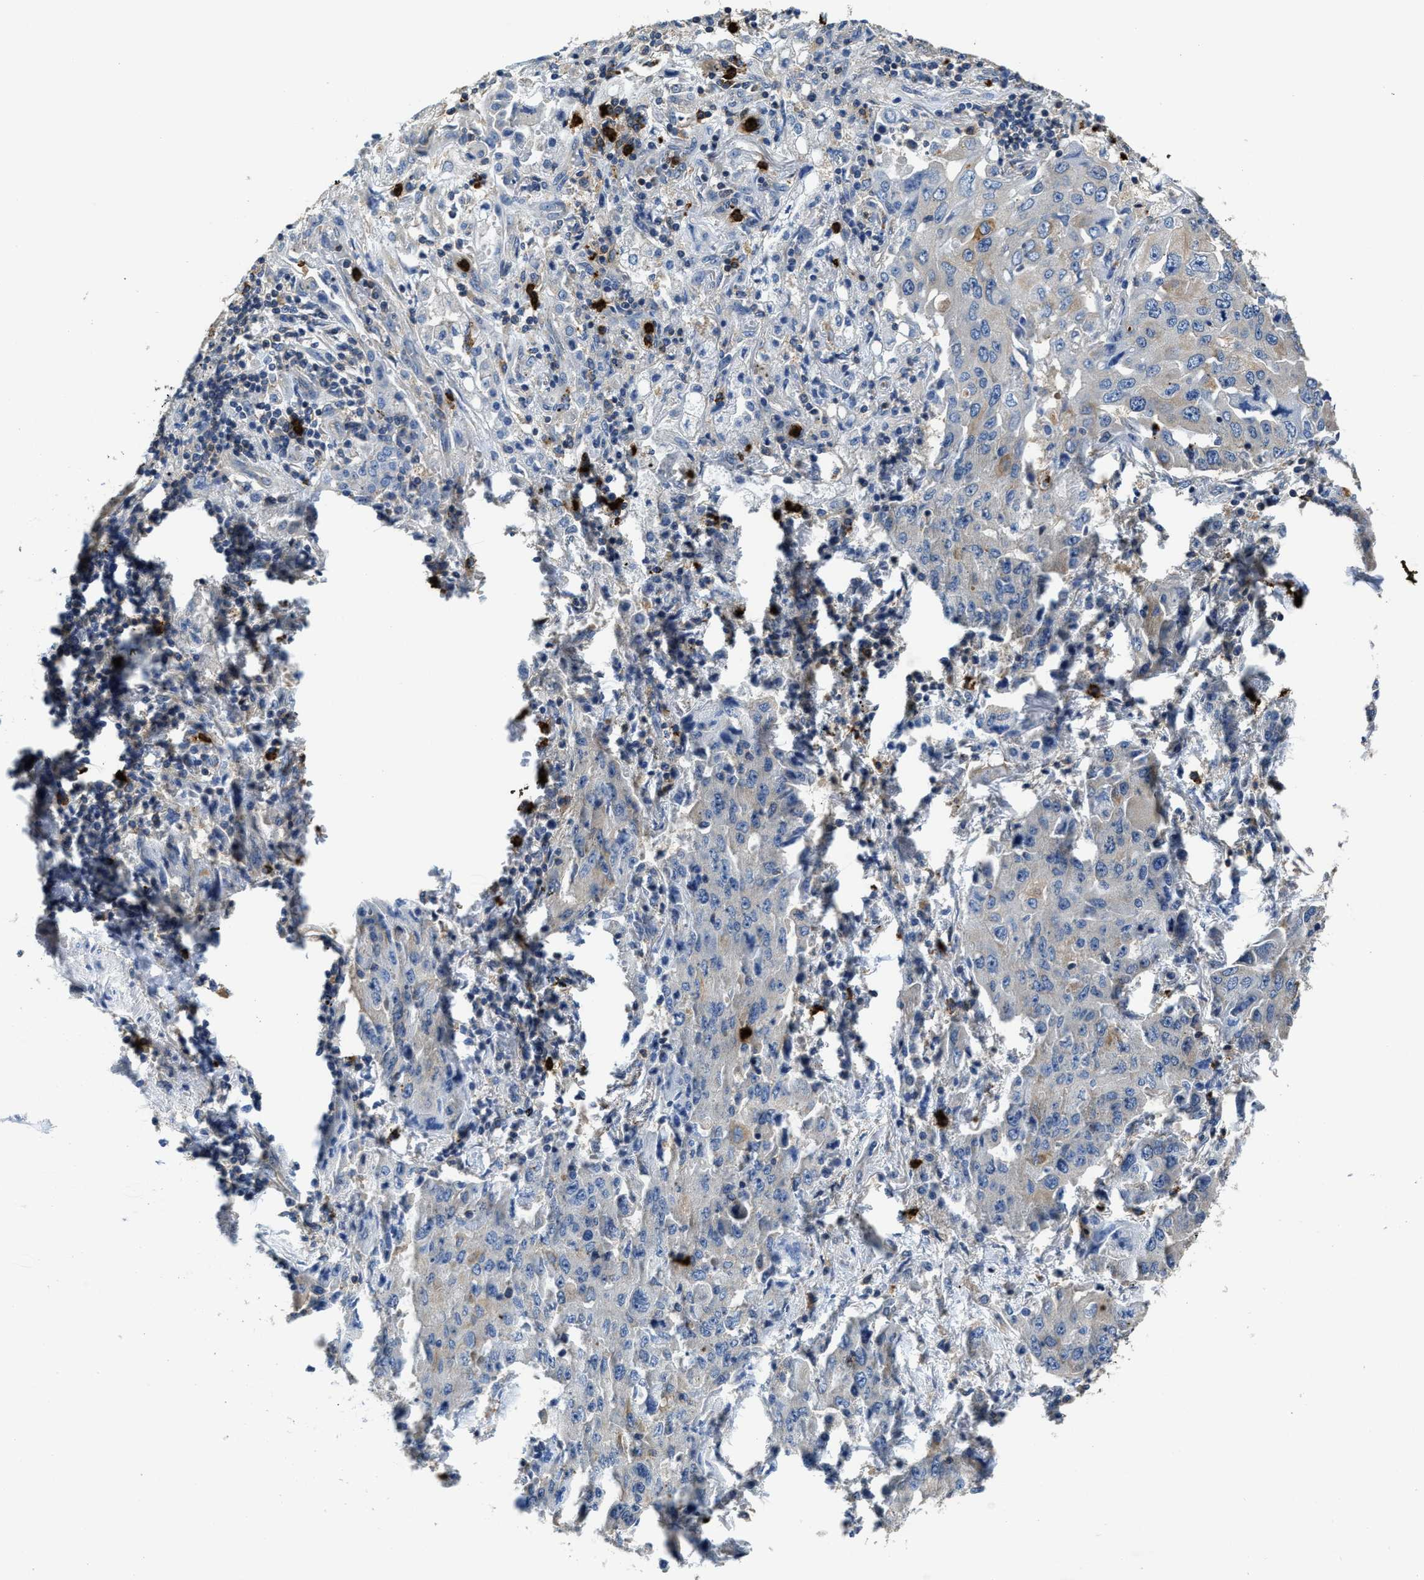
{"staining": {"intensity": "weak", "quantity": "<25%", "location": "cytoplasmic/membranous"}, "tissue": "lung cancer", "cell_type": "Tumor cells", "image_type": "cancer", "snomed": [{"axis": "morphology", "description": "Adenocarcinoma, NOS"}, {"axis": "topography", "description": "Lung"}], "caption": "Tumor cells show no significant protein staining in lung adenocarcinoma.", "gene": "TRAF6", "patient": {"sex": "female", "age": 65}}